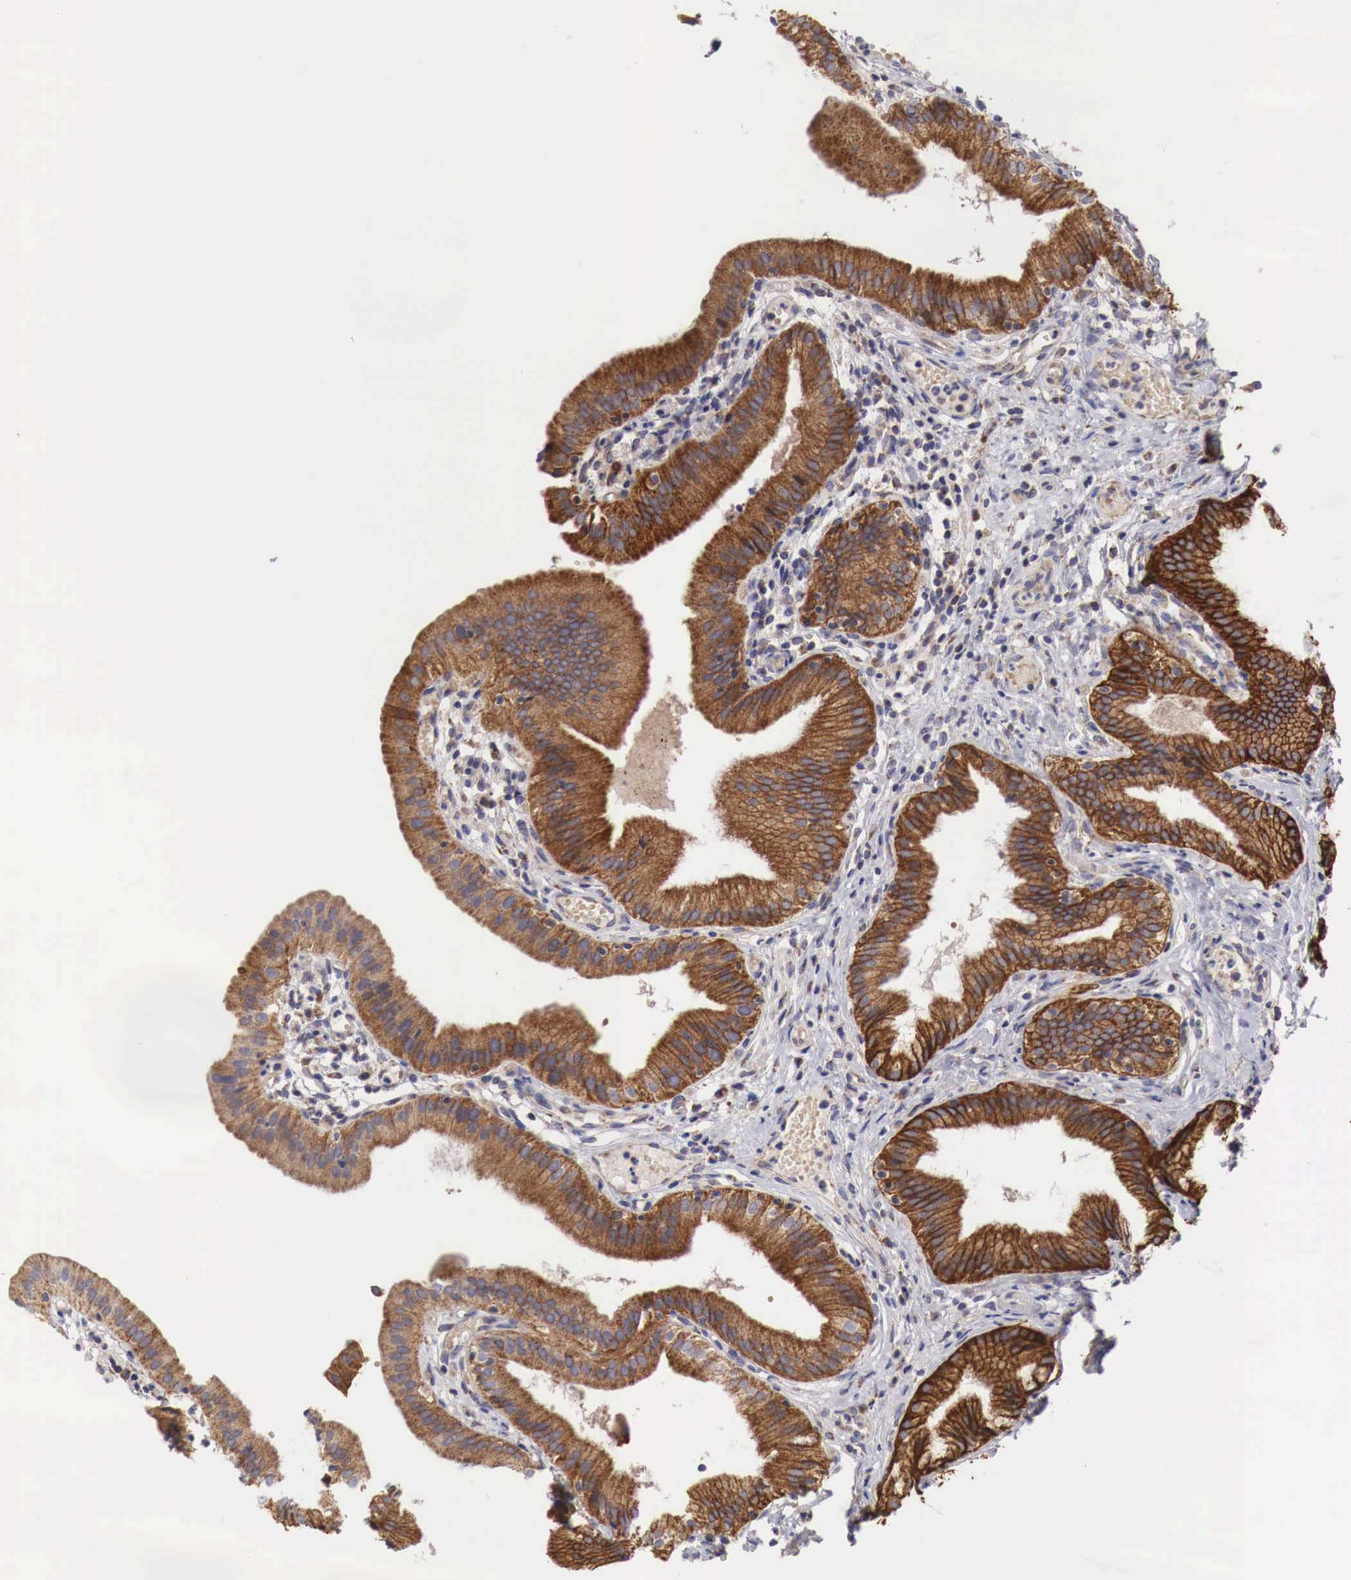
{"staining": {"intensity": "strong", "quantity": ">75%", "location": "cytoplasmic/membranous"}, "tissue": "gallbladder", "cell_type": "Glandular cells", "image_type": "normal", "snomed": [{"axis": "morphology", "description": "Normal tissue, NOS"}, {"axis": "topography", "description": "Gallbladder"}], "caption": "IHC histopathology image of normal gallbladder: human gallbladder stained using immunohistochemistry reveals high levels of strong protein expression localized specifically in the cytoplasmic/membranous of glandular cells, appearing as a cytoplasmic/membranous brown color.", "gene": "XPNPEP3", "patient": {"sex": "male", "age": 28}}